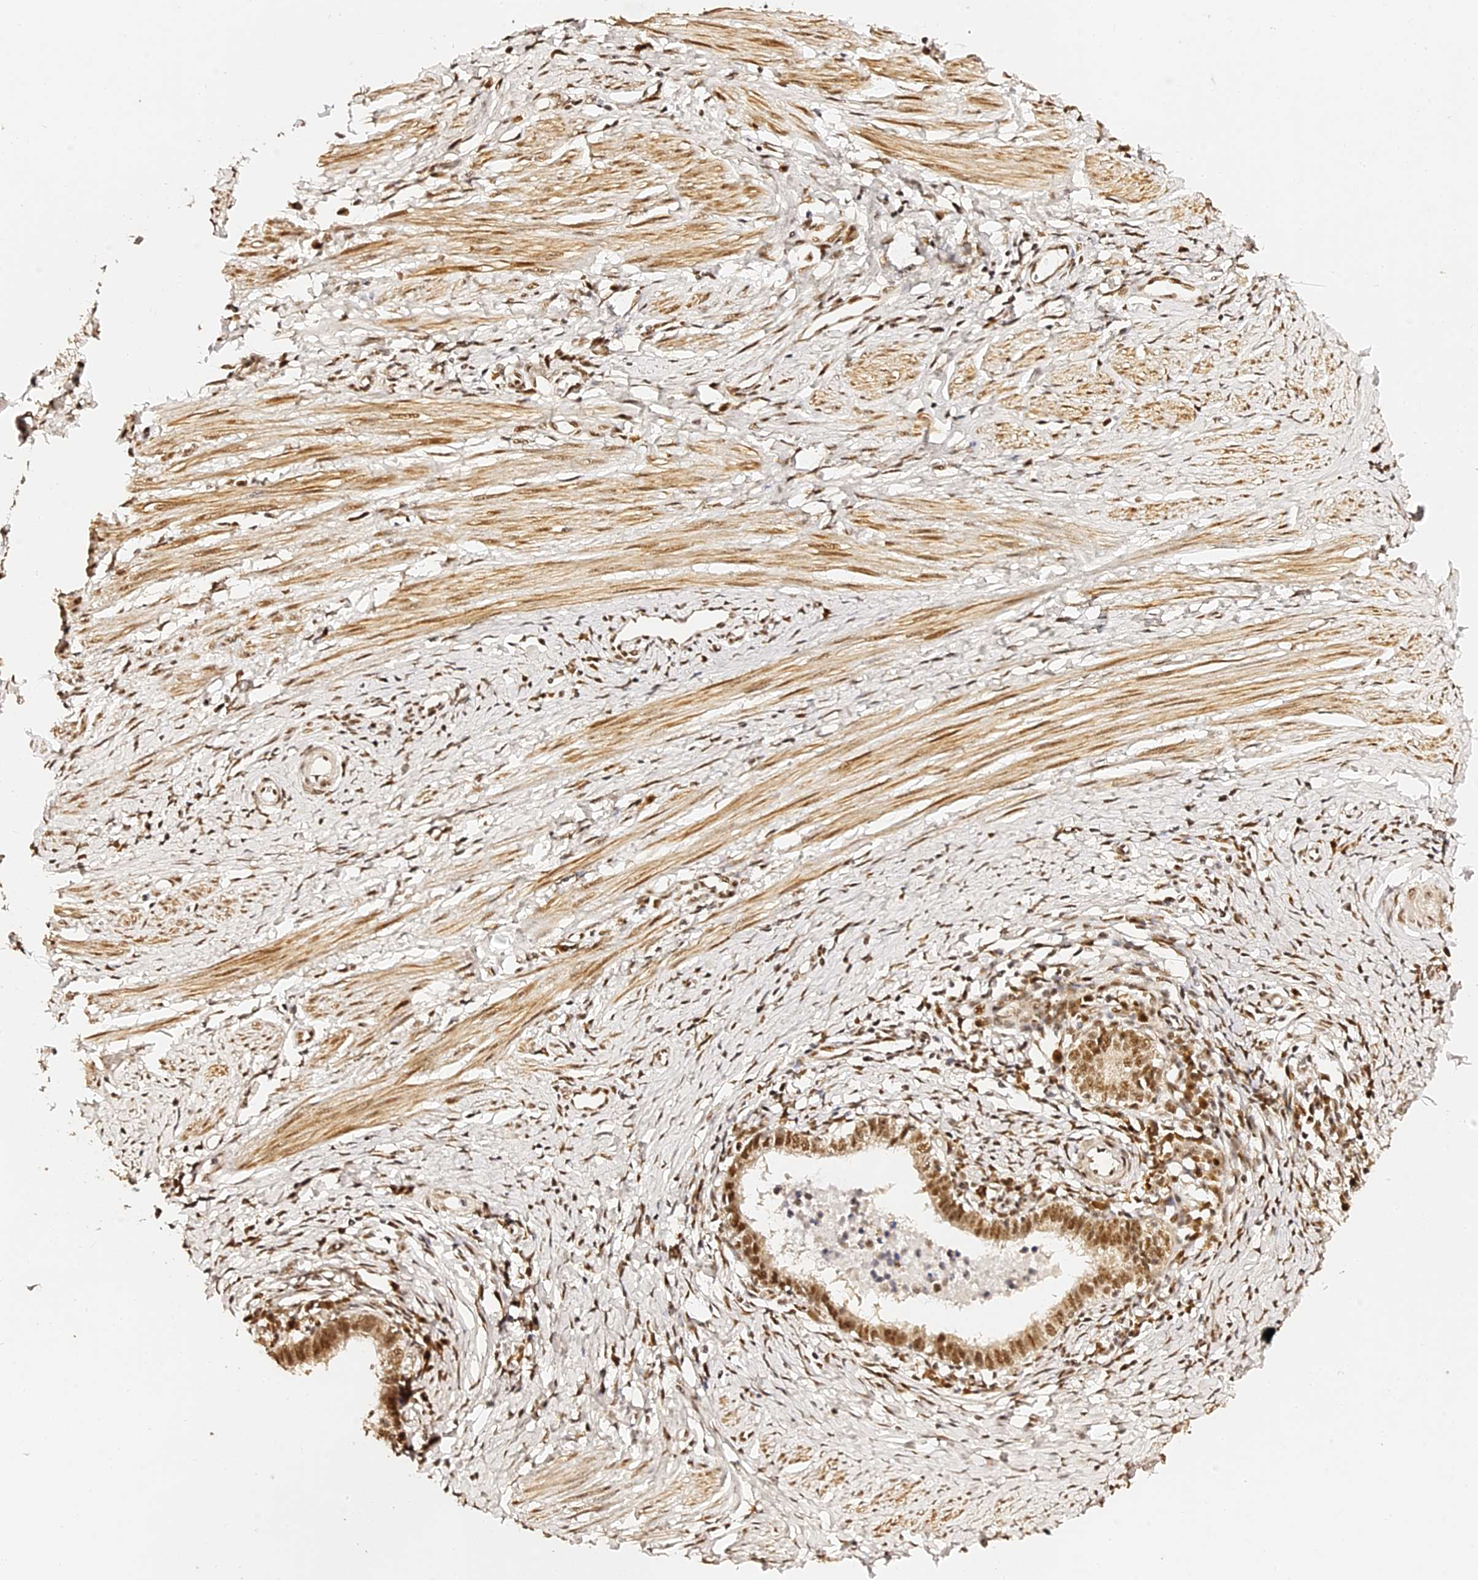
{"staining": {"intensity": "moderate", "quantity": ">75%", "location": "nuclear"}, "tissue": "cervical cancer", "cell_type": "Tumor cells", "image_type": "cancer", "snomed": [{"axis": "morphology", "description": "Adenocarcinoma, NOS"}, {"axis": "topography", "description": "Cervix"}], "caption": "The histopathology image demonstrates immunohistochemical staining of cervical cancer. There is moderate nuclear staining is identified in approximately >75% of tumor cells. (DAB = brown stain, brightfield microscopy at high magnification).", "gene": "MCRS1", "patient": {"sex": "female", "age": 36}}